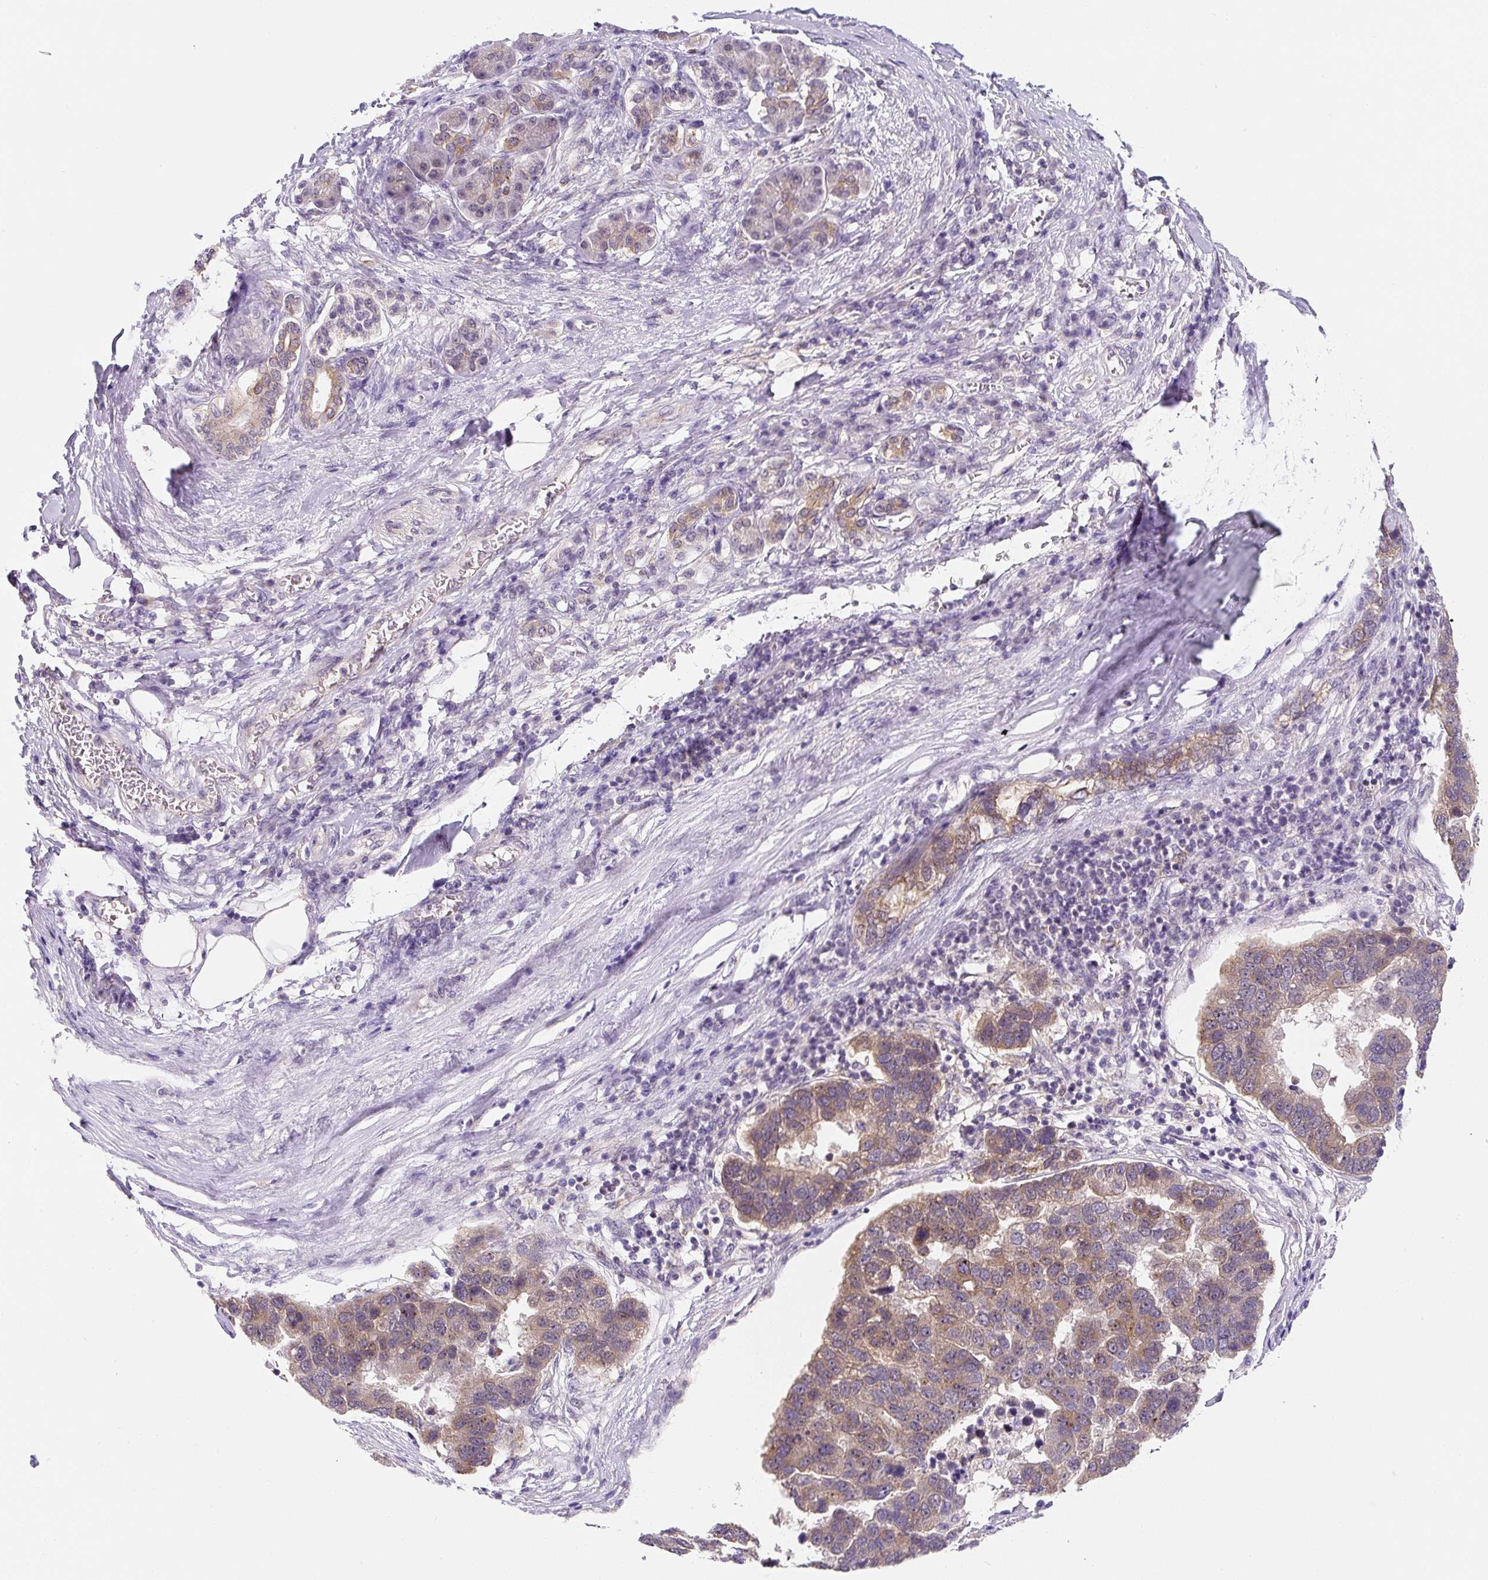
{"staining": {"intensity": "moderate", "quantity": "25%-75%", "location": "cytoplasmic/membranous"}, "tissue": "pancreatic cancer", "cell_type": "Tumor cells", "image_type": "cancer", "snomed": [{"axis": "morphology", "description": "Adenocarcinoma, NOS"}, {"axis": "topography", "description": "Pancreas"}], "caption": "This image displays IHC staining of pancreatic adenocarcinoma, with medium moderate cytoplasmic/membranous positivity in approximately 25%-75% of tumor cells.", "gene": "PLA2G4A", "patient": {"sex": "female", "age": 61}}